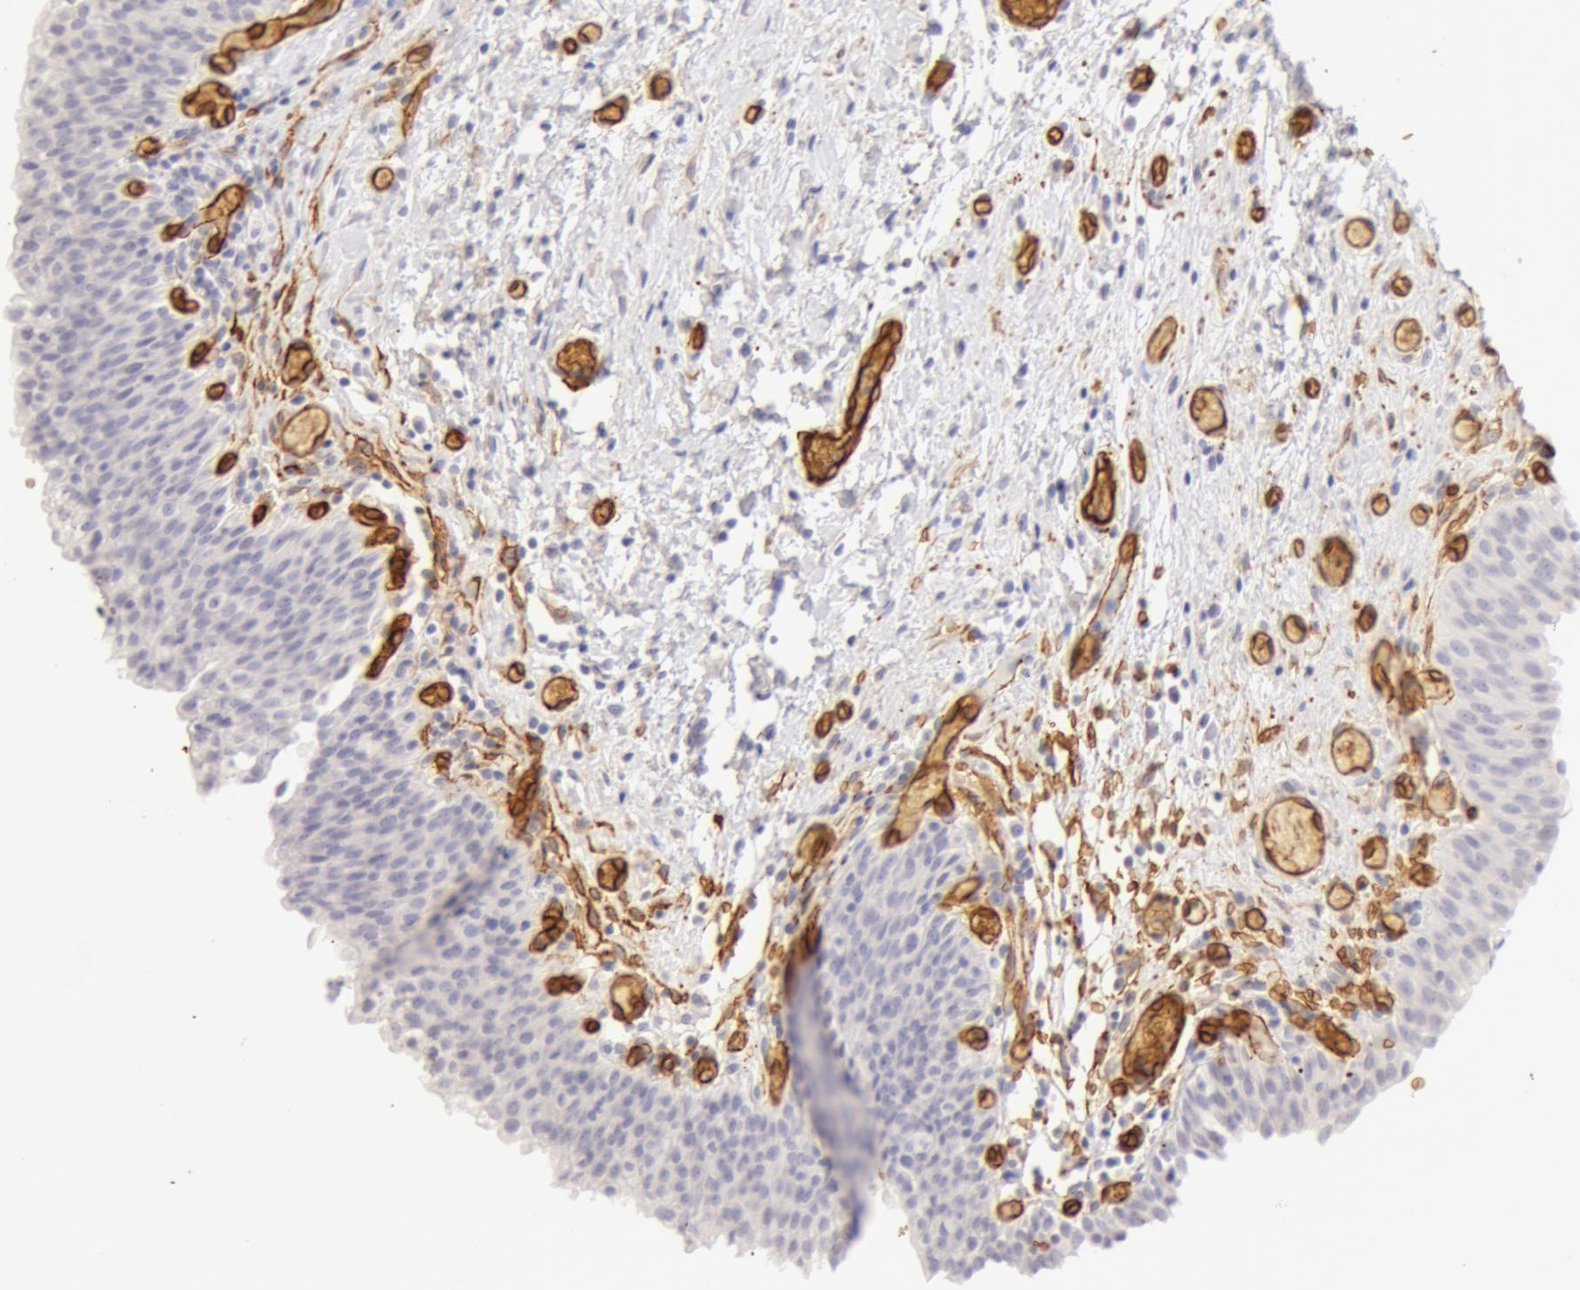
{"staining": {"intensity": "negative", "quantity": "none", "location": "none"}, "tissue": "urinary bladder", "cell_type": "Urothelial cells", "image_type": "normal", "snomed": [{"axis": "morphology", "description": "Normal tissue, NOS"}, {"axis": "topography", "description": "Urinary bladder"}], "caption": "High magnification brightfield microscopy of unremarkable urinary bladder stained with DAB (brown) and counterstained with hematoxylin (blue): urothelial cells show no significant expression. (DAB immunohistochemistry visualized using brightfield microscopy, high magnification).", "gene": "AQP1", "patient": {"sex": "male", "age": 51}}